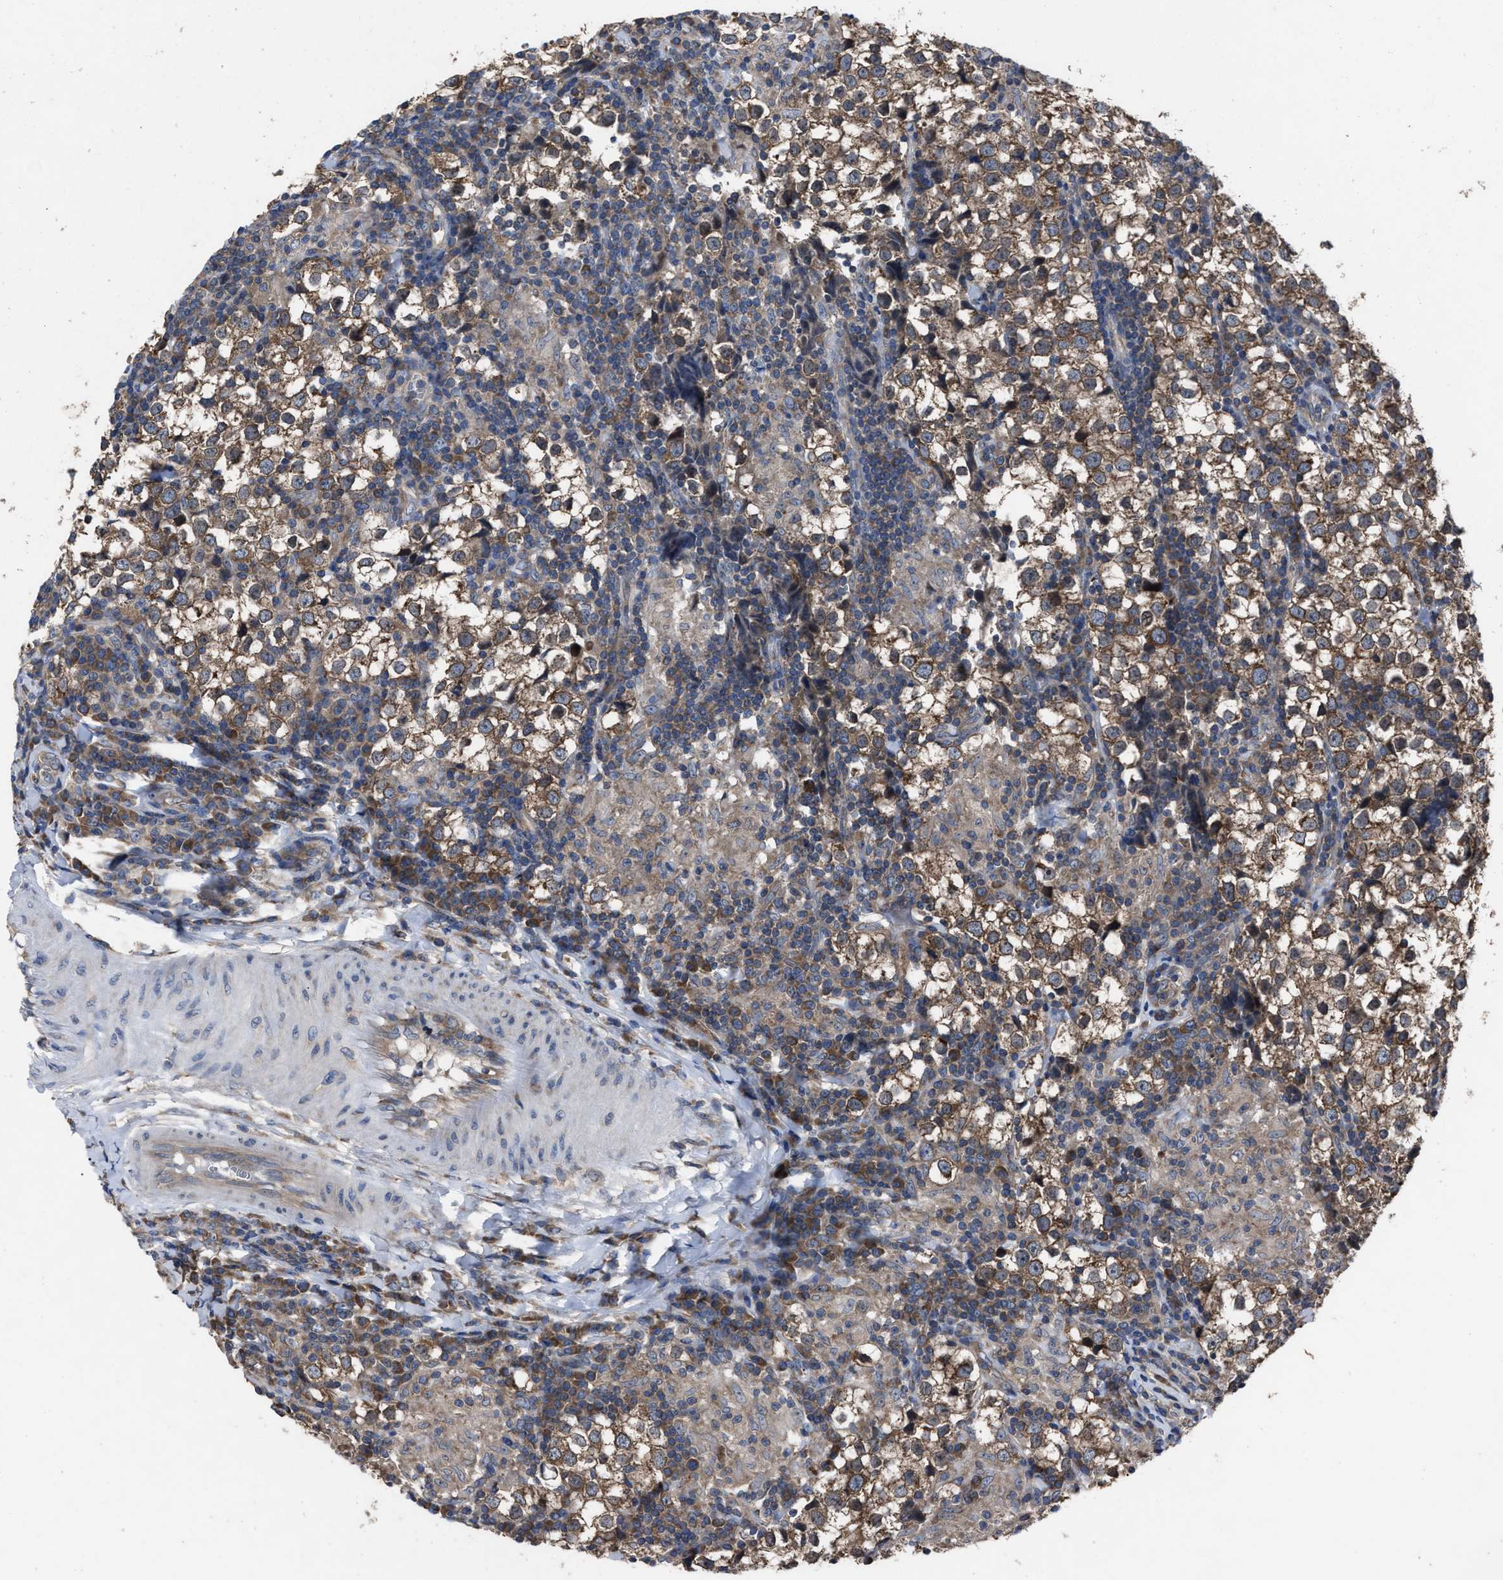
{"staining": {"intensity": "moderate", "quantity": ">75%", "location": "cytoplasmic/membranous"}, "tissue": "testis cancer", "cell_type": "Tumor cells", "image_type": "cancer", "snomed": [{"axis": "morphology", "description": "Seminoma, NOS"}, {"axis": "morphology", "description": "Carcinoma, Embryonal, NOS"}, {"axis": "topography", "description": "Testis"}], "caption": "Testis seminoma stained with DAB (3,3'-diaminobenzidine) immunohistochemistry shows medium levels of moderate cytoplasmic/membranous positivity in about >75% of tumor cells. The staining was performed using DAB (3,3'-diaminobenzidine), with brown indicating positive protein expression. Nuclei are stained blue with hematoxylin.", "gene": "UPF1", "patient": {"sex": "male", "age": 36}}